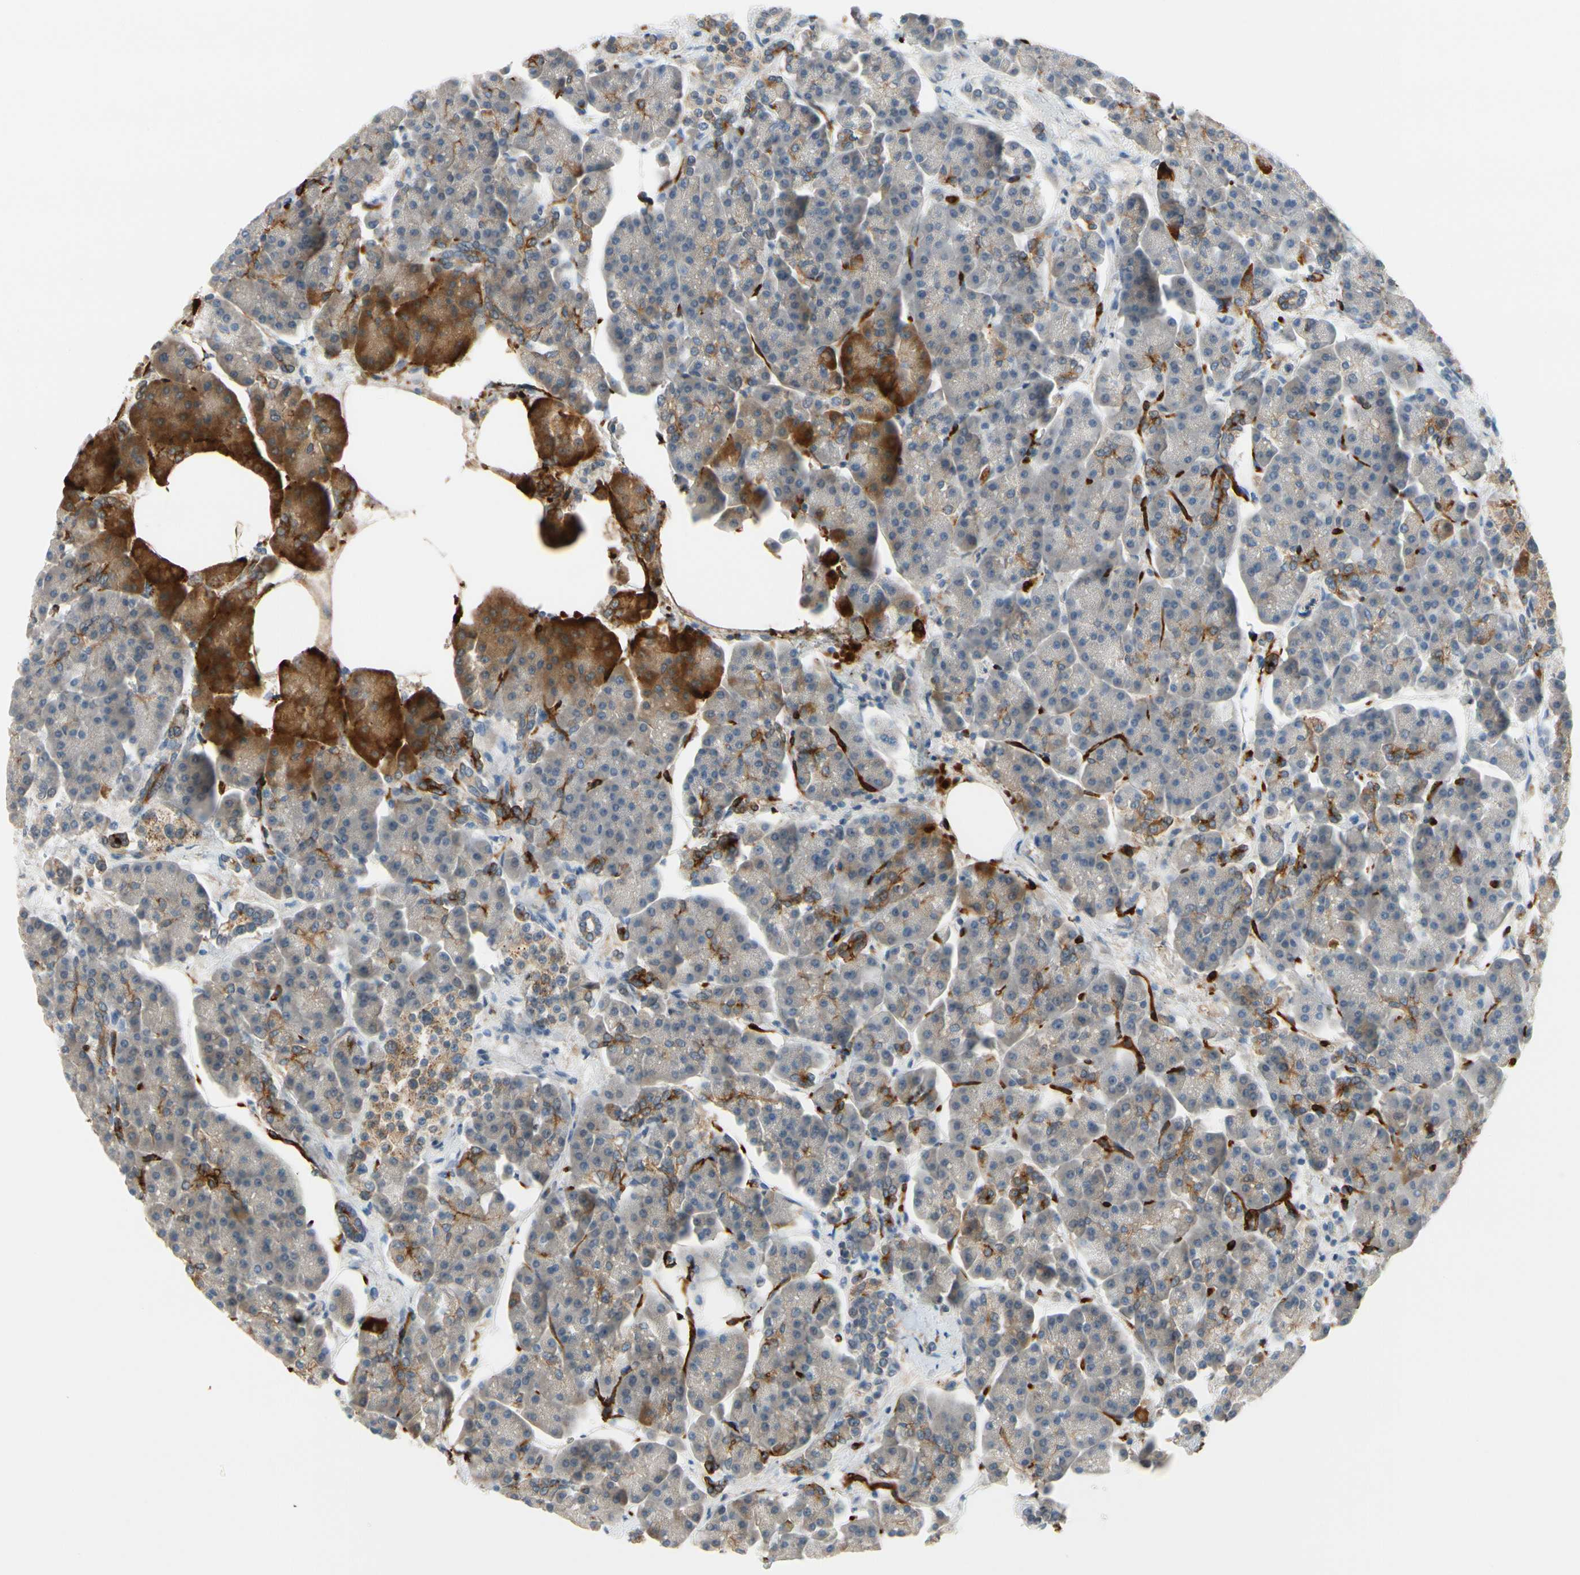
{"staining": {"intensity": "moderate", "quantity": "<25%", "location": "cytoplasmic/membranous"}, "tissue": "pancreas", "cell_type": "Exocrine glandular cells", "image_type": "normal", "snomed": [{"axis": "morphology", "description": "Normal tissue, NOS"}, {"axis": "topography", "description": "Pancreas"}], "caption": "Moderate cytoplasmic/membranous protein positivity is seen in about <25% of exocrine glandular cells in pancreas. The staining is performed using DAB brown chromogen to label protein expression. The nuclei are counter-stained blue using hematoxylin.", "gene": "CFAP36", "patient": {"sex": "female", "age": 70}}